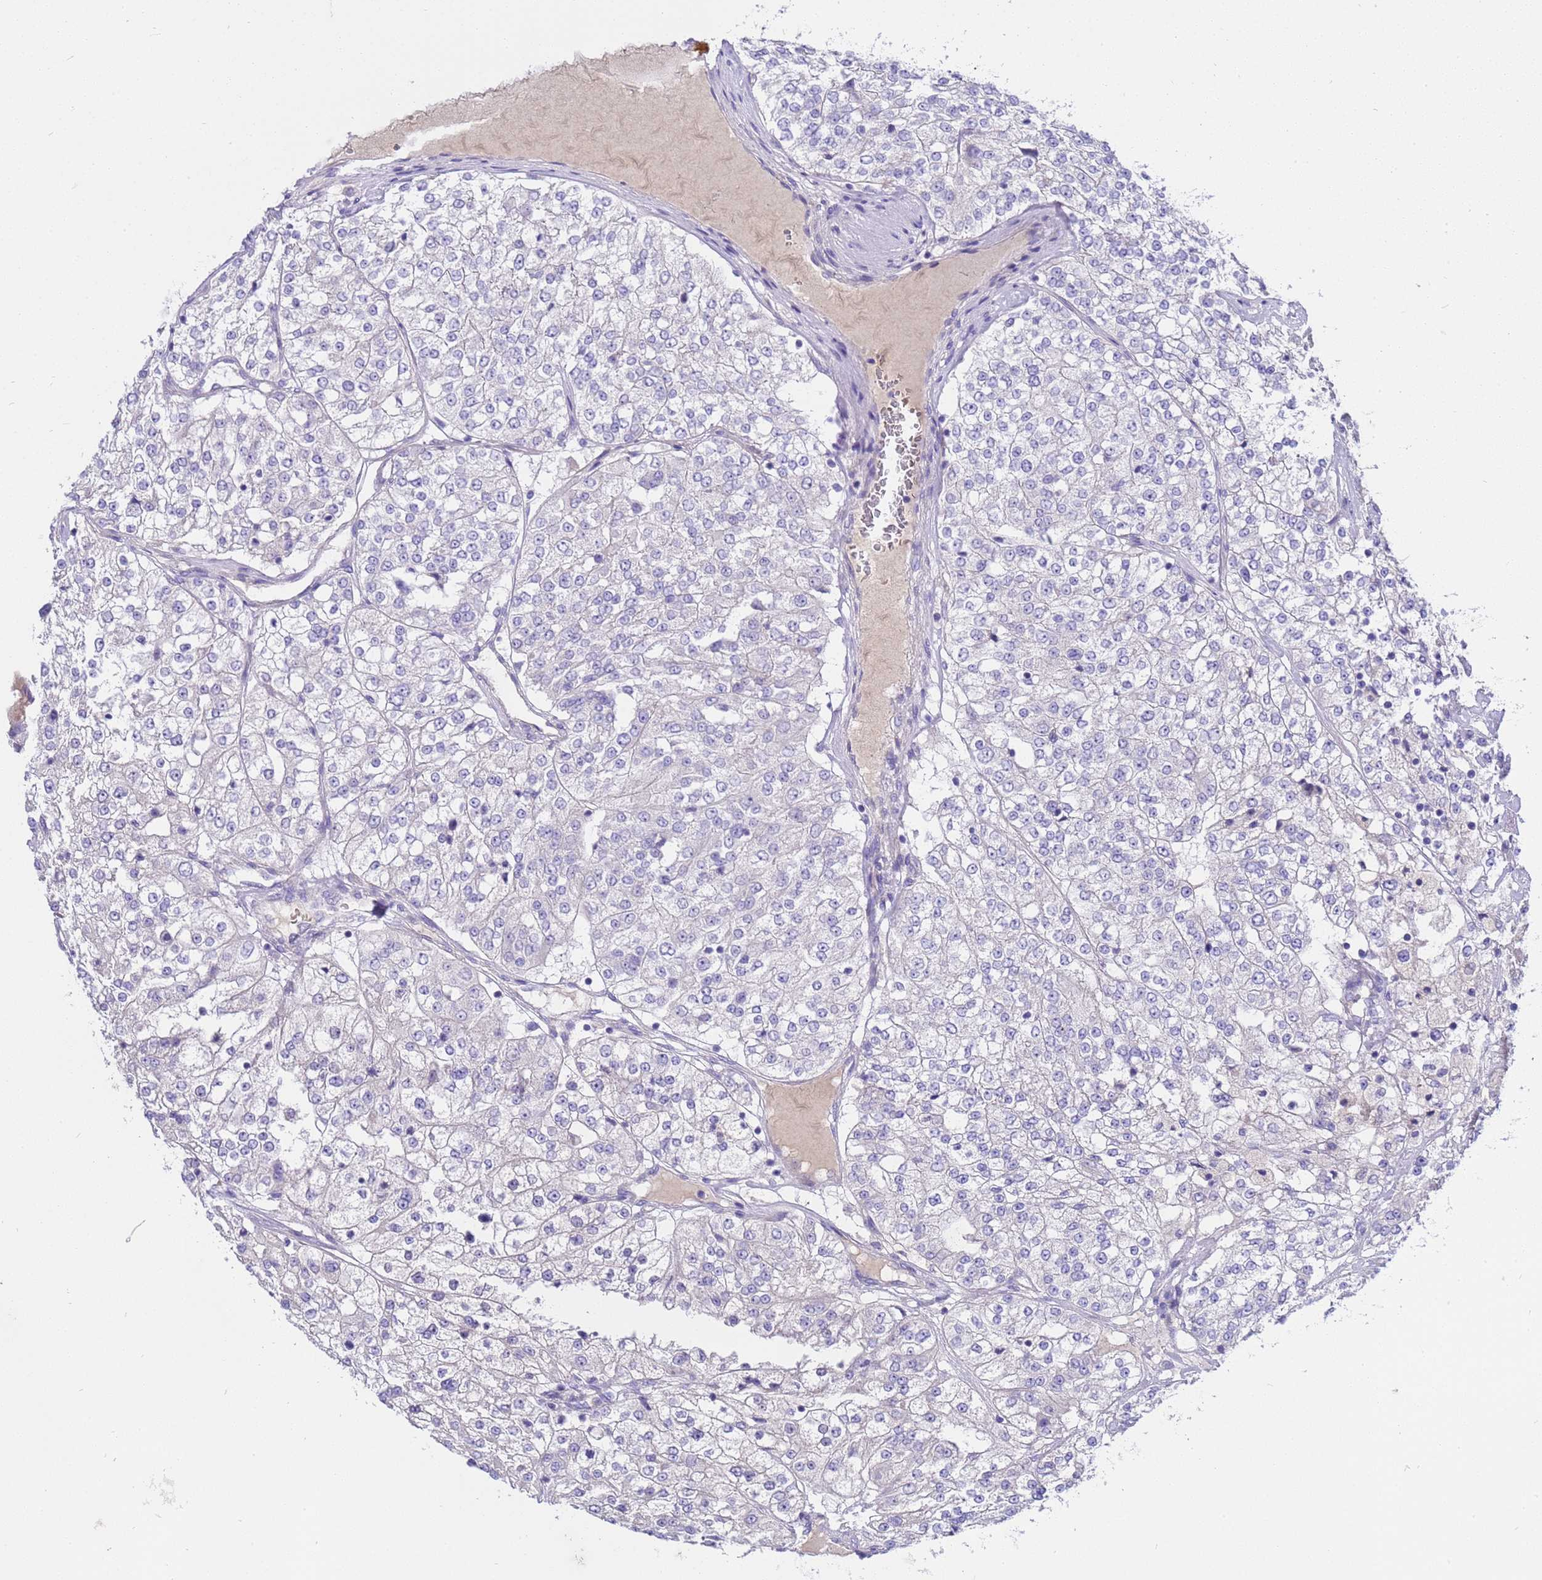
{"staining": {"intensity": "negative", "quantity": "none", "location": "none"}, "tissue": "renal cancer", "cell_type": "Tumor cells", "image_type": "cancer", "snomed": [{"axis": "morphology", "description": "Adenocarcinoma, NOS"}, {"axis": "topography", "description": "Kidney"}], "caption": "DAB (3,3'-diaminobenzidine) immunohistochemical staining of renal adenocarcinoma exhibits no significant staining in tumor cells. (DAB (3,3'-diaminobenzidine) immunohistochemistry with hematoxylin counter stain).", "gene": "RIPPLY2", "patient": {"sex": "female", "age": 63}}